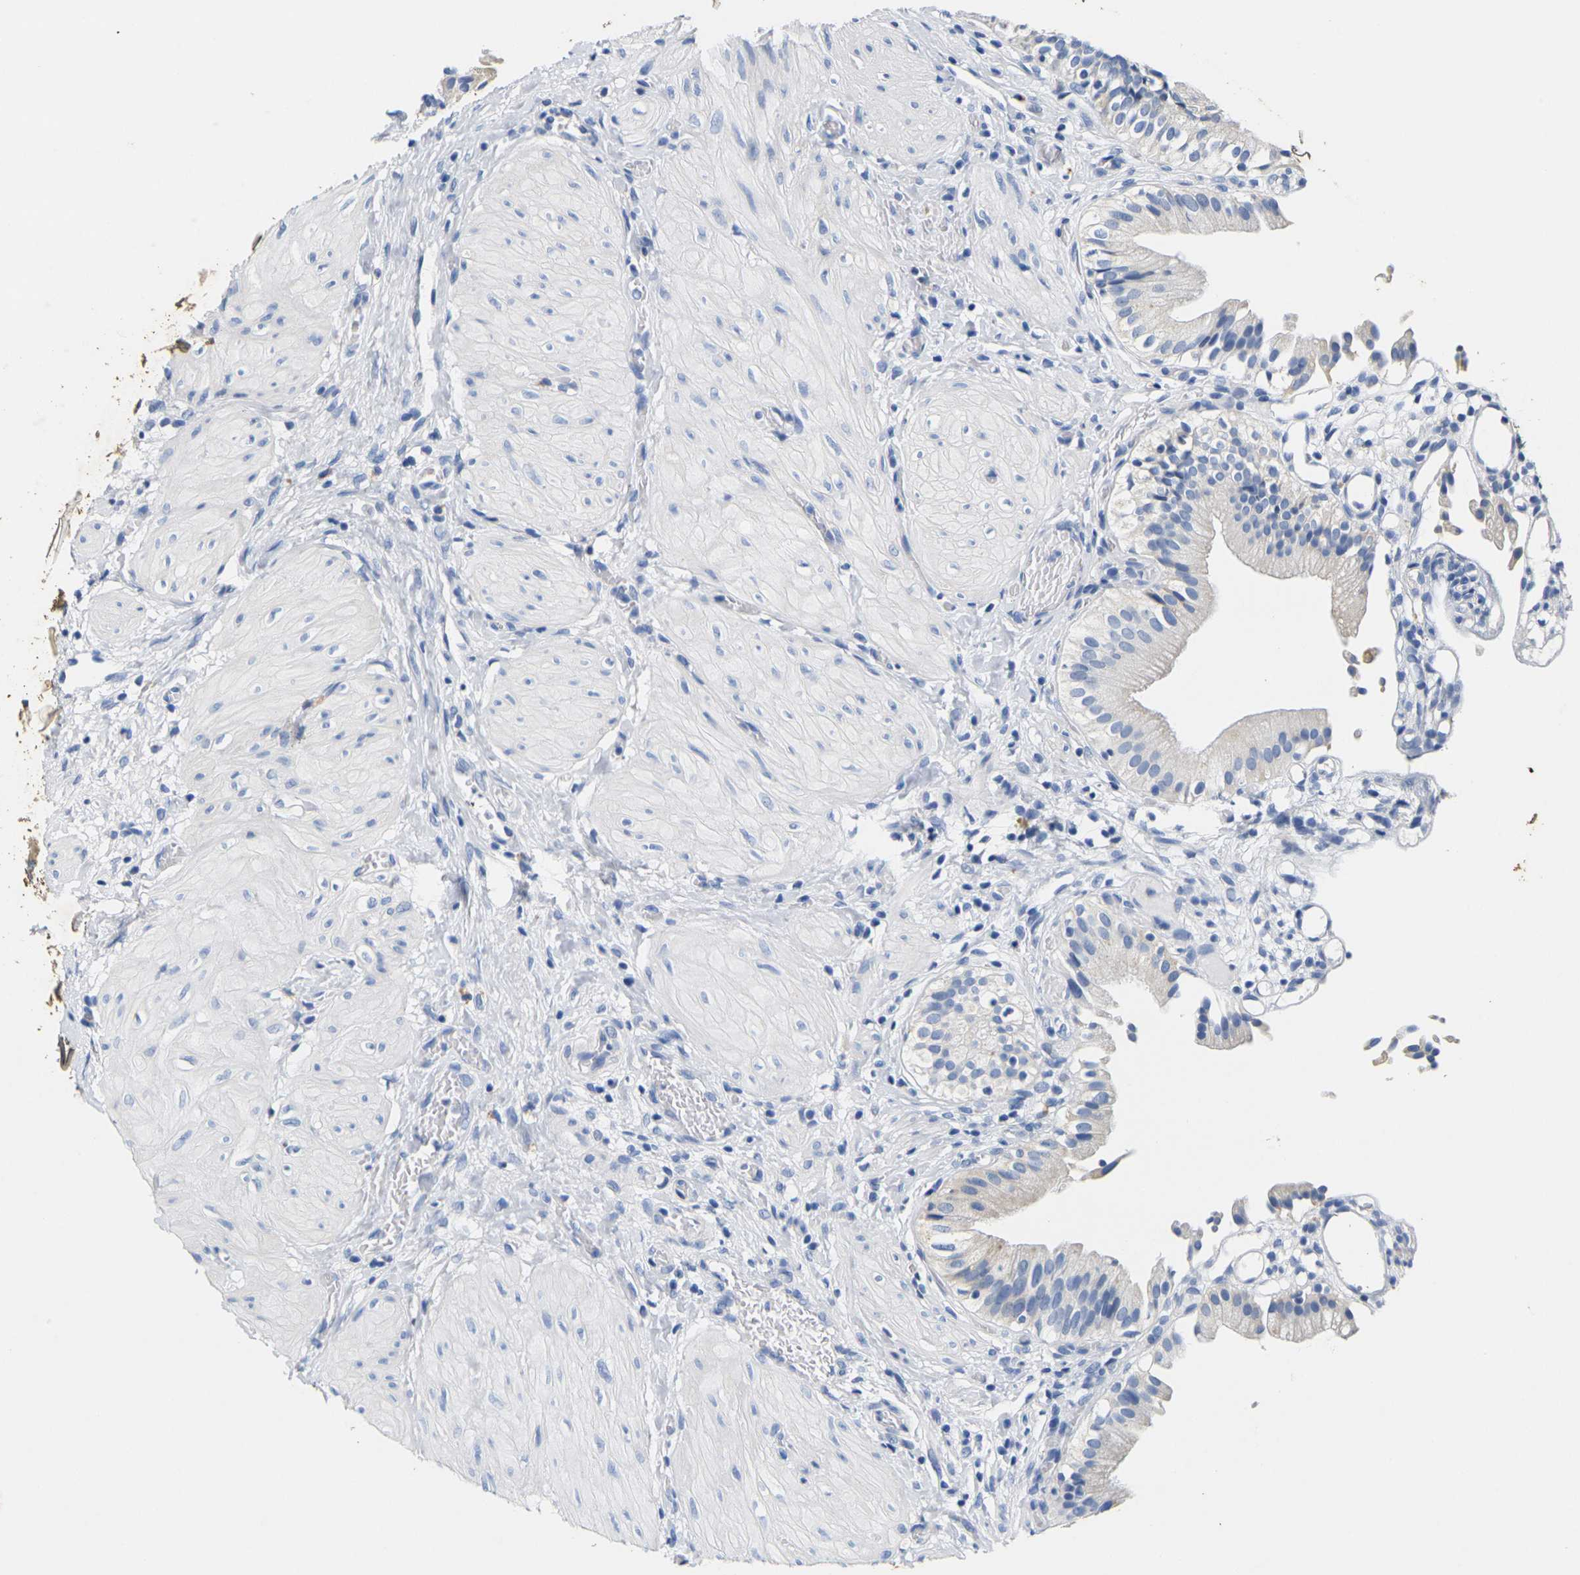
{"staining": {"intensity": "negative", "quantity": "none", "location": "none"}, "tissue": "gallbladder", "cell_type": "Glandular cells", "image_type": "normal", "snomed": [{"axis": "morphology", "description": "Normal tissue, NOS"}, {"axis": "topography", "description": "Gallbladder"}], "caption": "Immunohistochemistry (IHC) image of unremarkable gallbladder: gallbladder stained with DAB reveals no significant protein staining in glandular cells. The staining was performed using DAB (3,3'-diaminobenzidine) to visualize the protein expression in brown, while the nuclei were stained in blue with hematoxylin (Magnification: 20x).", "gene": "NOCT", "patient": {"sex": "male", "age": 65}}